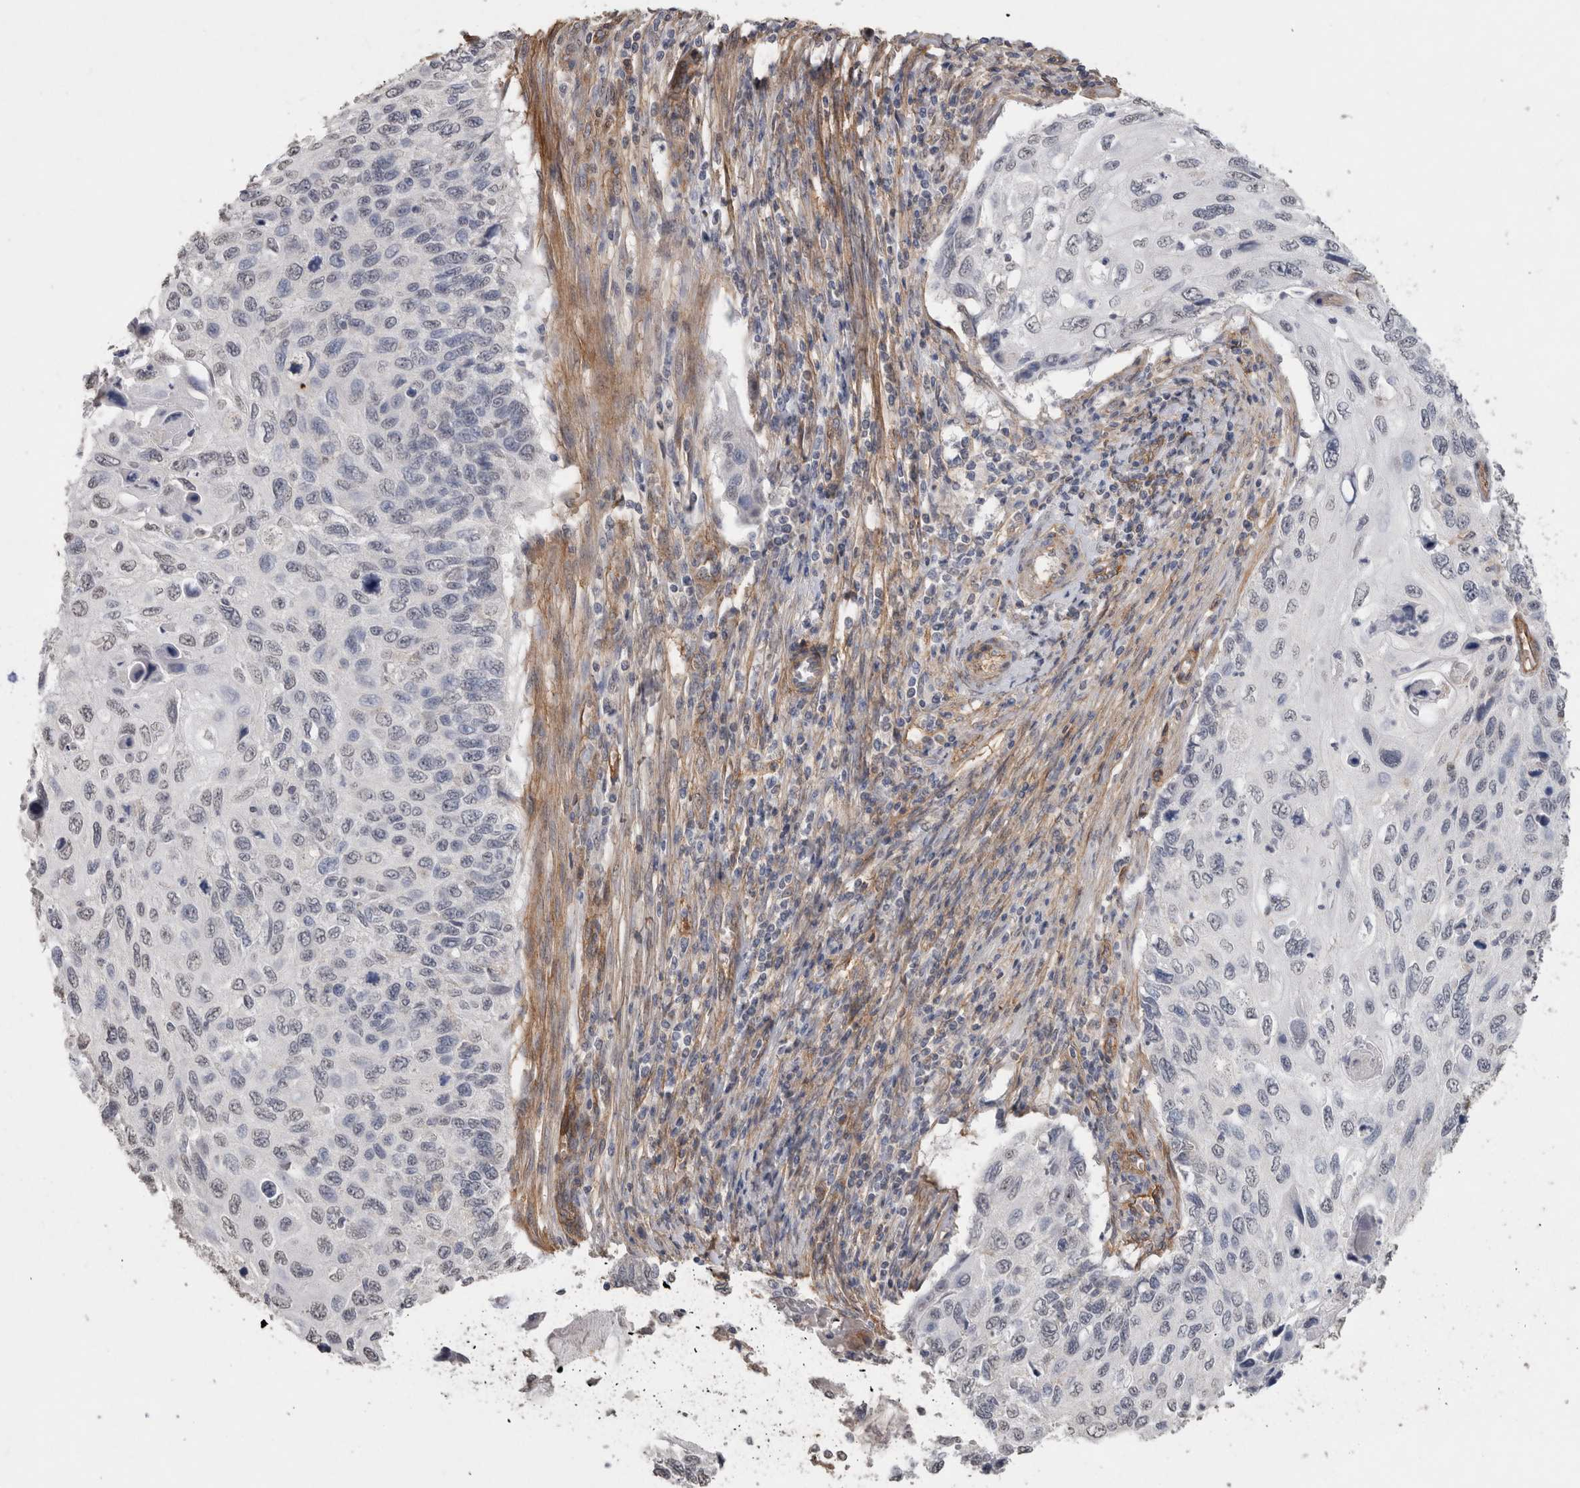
{"staining": {"intensity": "negative", "quantity": "none", "location": "none"}, "tissue": "cervical cancer", "cell_type": "Tumor cells", "image_type": "cancer", "snomed": [{"axis": "morphology", "description": "Squamous cell carcinoma, NOS"}, {"axis": "topography", "description": "Cervix"}], "caption": "Immunohistochemistry micrograph of cervical cancer stained for a protein (brown), which reveals no staining in tumor cells.", "gene": "RECK", "patient": {"sex": "female", "age": 70}}